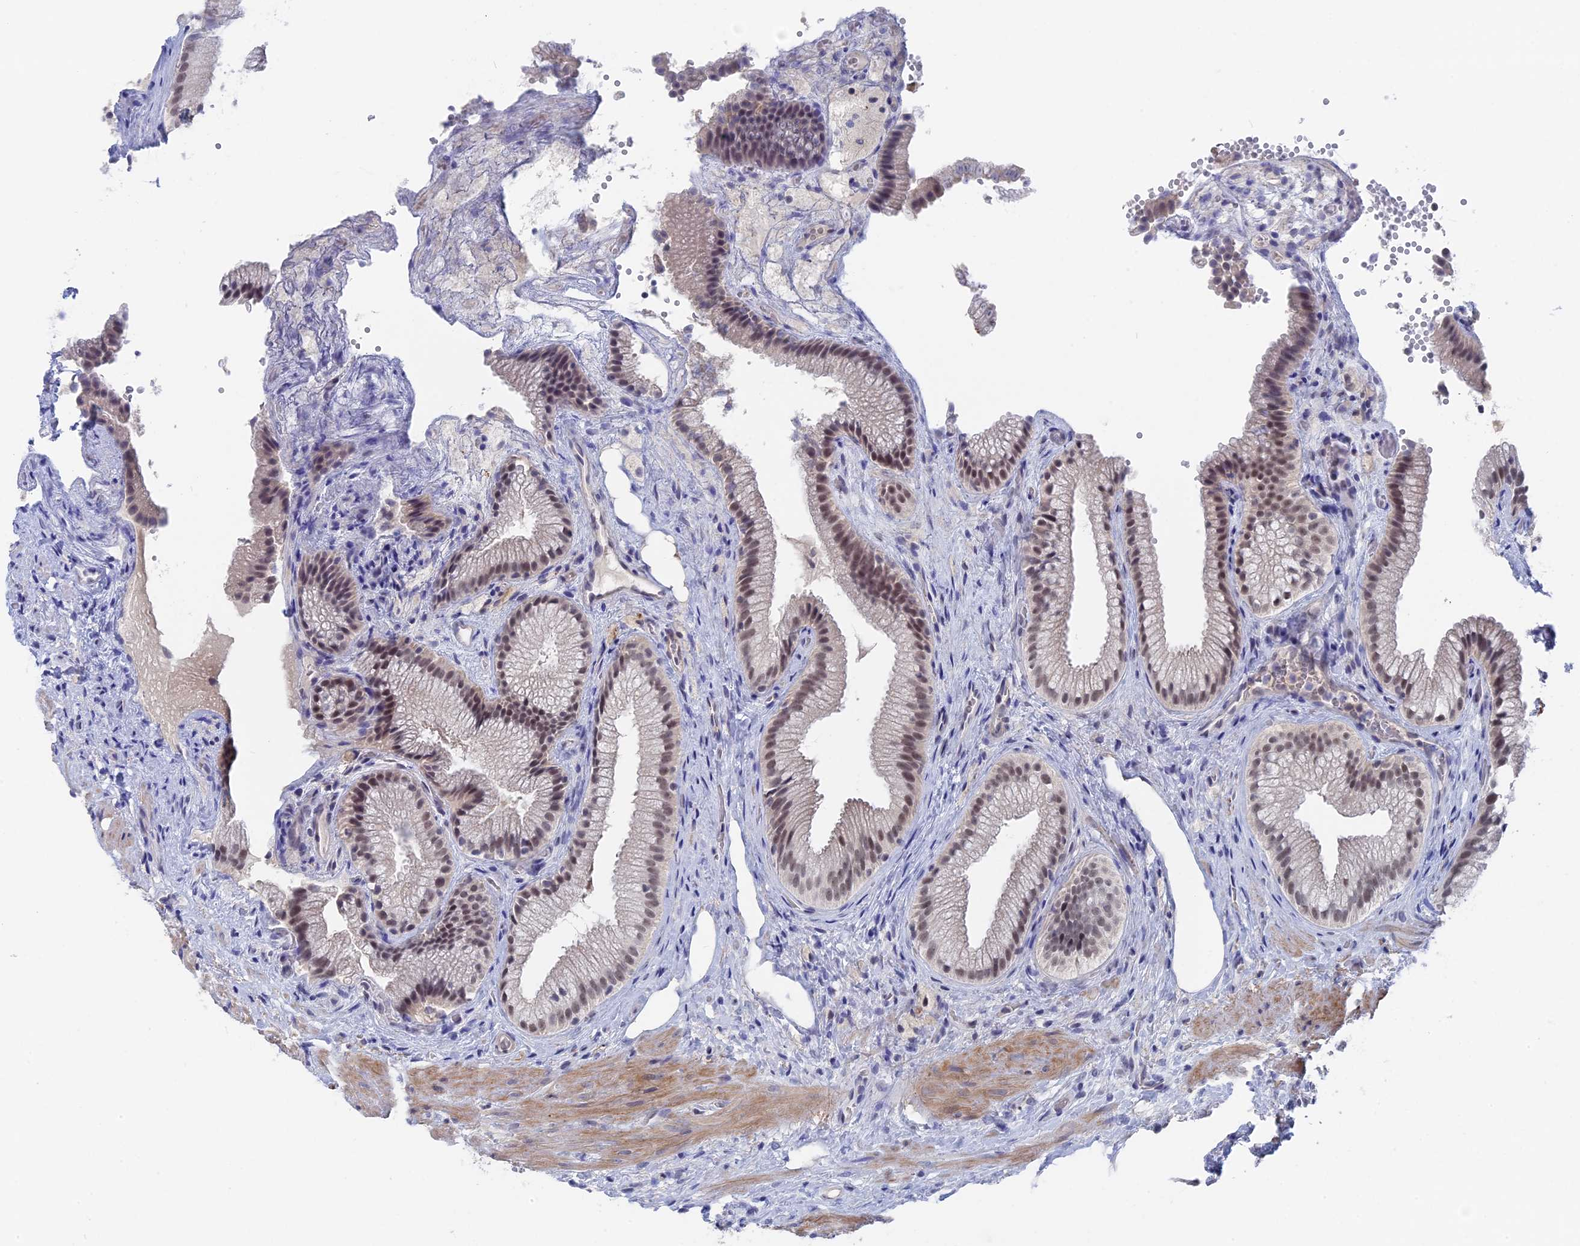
{"staining": {"intensity": "moderate", "quantity": "25%-75%", "location": "nuclear"}, "tissue": "gallbladder", "cell_type": "Glandular cells", "image_type": "normal", "snomed": [{"axis": "morphology", "description": "Normal tissue, NOS"}, {"axis": "morphology", "description": "Inflammation, NOS"}, {"axis": "topography", "description": "Gallbladder"}], "caption": "Immunohistochemistry (IHC) (DAB) staining of benign gallbladder demonstrates moderate nuclear protein staining in approximately 25%-75% of glandular cells.", "gene": "BRD2", "patient": {"sex": "male", "age": 51}}